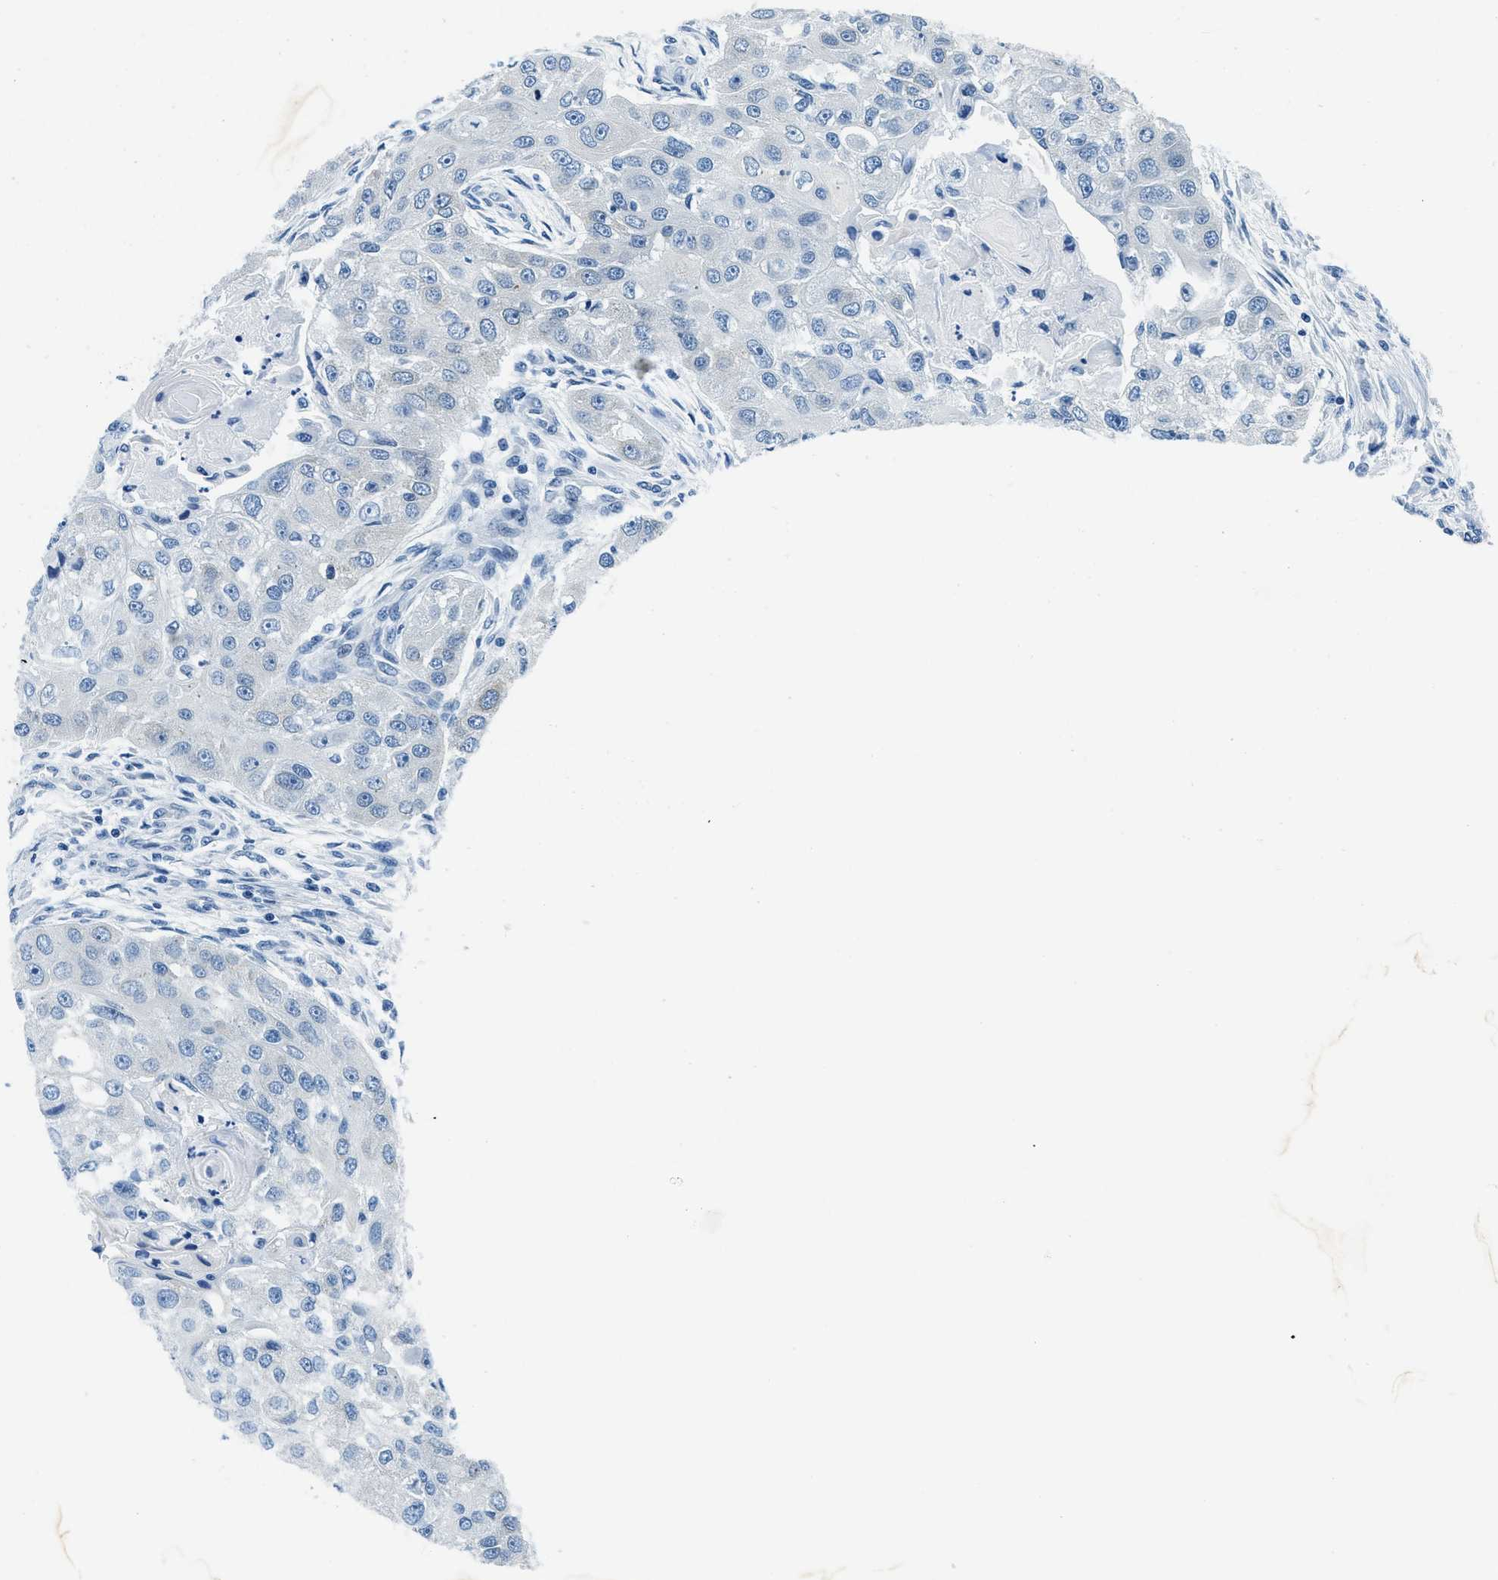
{"staining": {"intensity": "negative", "quantity": "none", "location": "none"}, "tissue": "head and neck cancer", "cell_type": "Tumor cells", "image_type": "cancer", "snomed": [{"axis": "morphology", "description": "Normal tissue, NOS"}, {"axis": "morphology", "description": "Squamous cell carcinoma, NOS"}, {"axis": "topography", "description": "Skeletal muscle"}, {"axis": "topography", "description": "Head-Neck"}], "caption": "The immunohistochemistry (IHC) histopathology image has no significant staining in tumor cells of head and neck cancer (squamous cell carcinoma) tissue.", "gene": "UBAC2", "patient": {"sex": "male", "age": 51}}